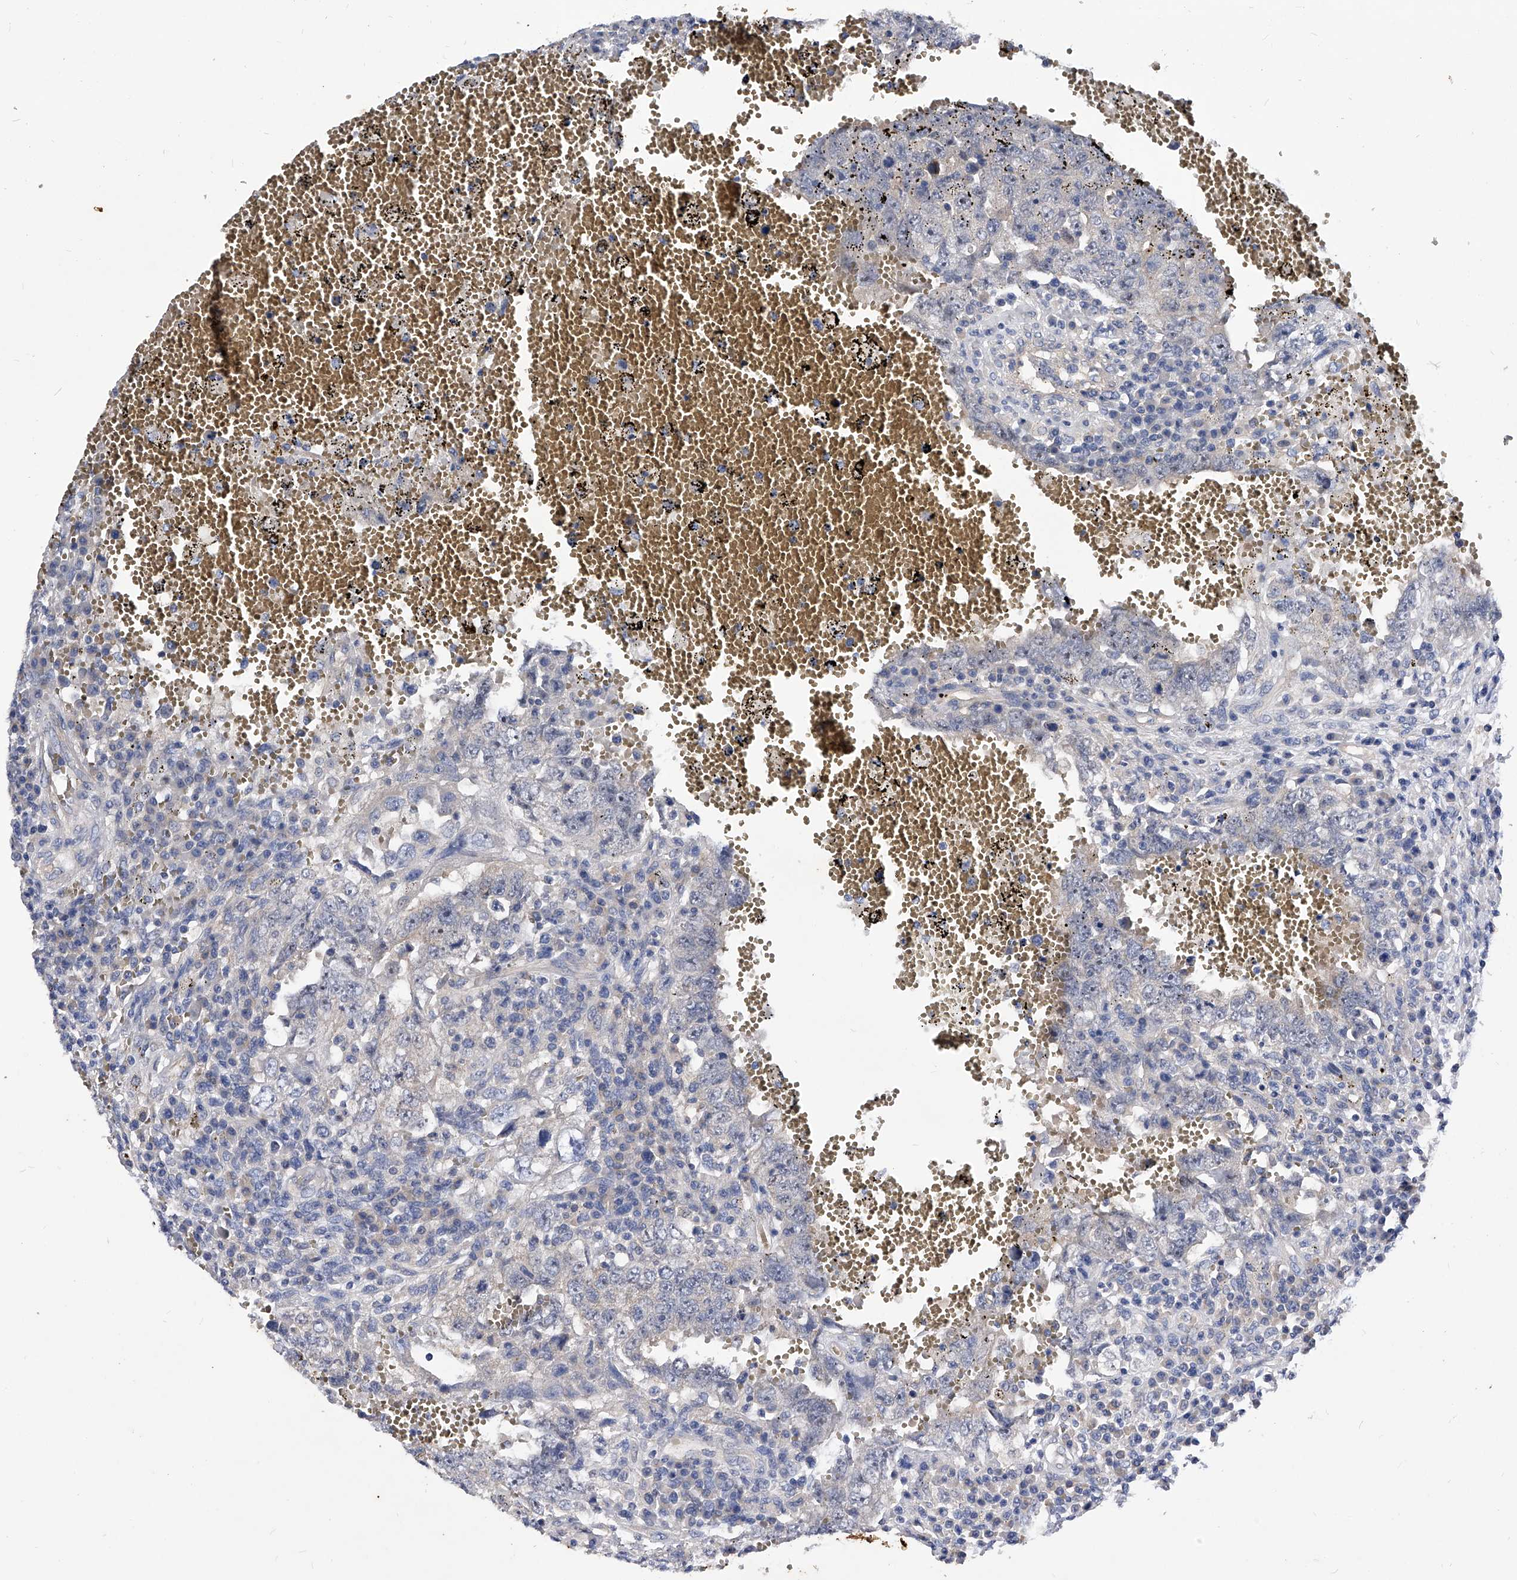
{"staining": {"intensity": "negative", "quantity": "none", "location": "none"}, "tissue": "testis cancer", "cell_type": "Tumor cells", "image_type": "cancer", "snomed": [{"axis": "morphology", "description": "Carcinoma, Embryonal, NOS"}, {"axis": "topography", "description": "Testis"}], "caption": "Testis embryonal carcinoma was stained to show a protein in brown. There is no significant expression in tumor cells.", "gene": "PPP5C", "patient": {"sex": "male", "age": 26}}